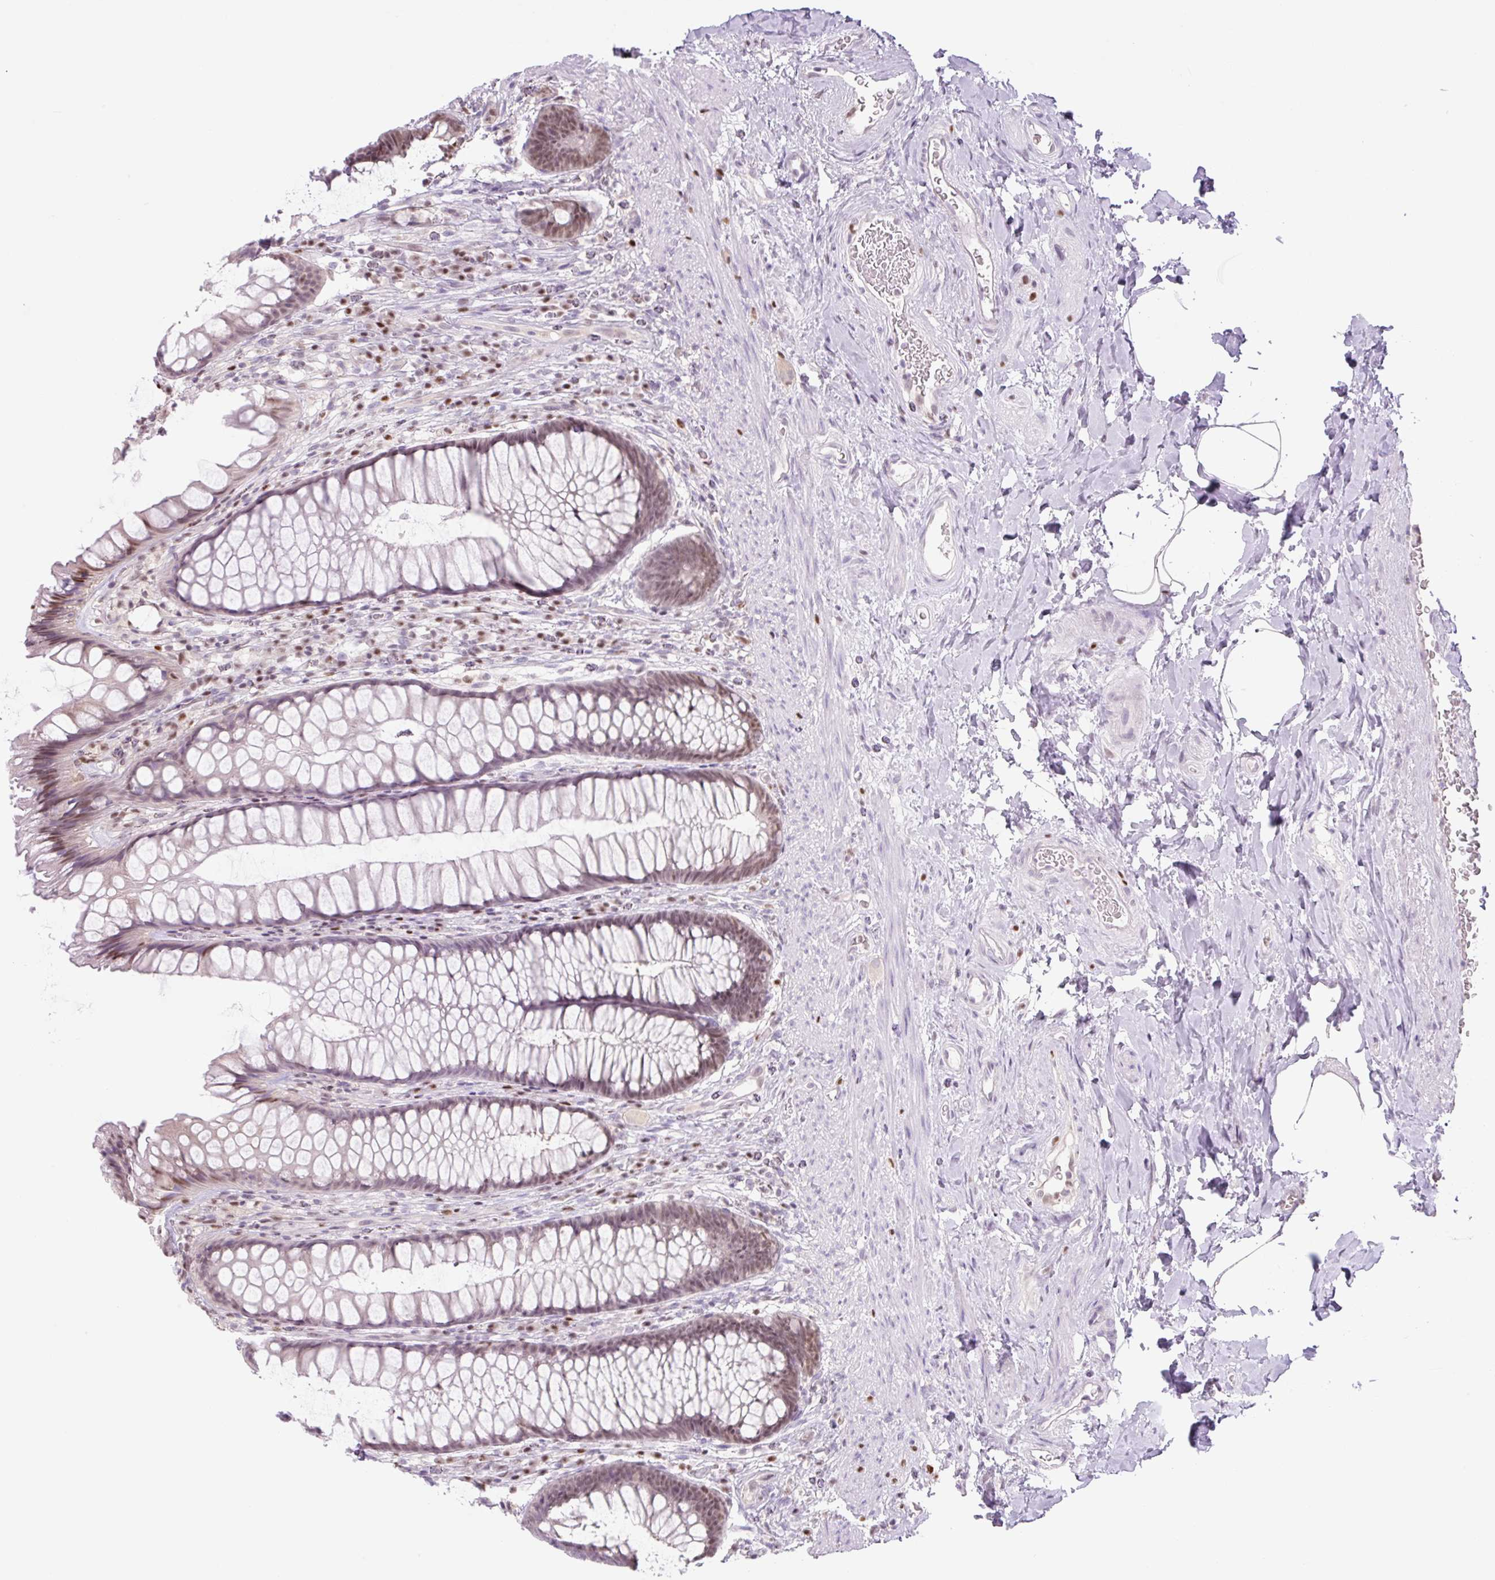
{"staining": {"intensity": "moderate", "quantity": ">75%", "location": "nuclear"}, "tissue": "rectum", "cell_type": "Glandular cells", "image_type": "normal", "snomed": [{"axis": "morphology", "description": "Normal tissue, NOS"}, {"axis": "topography", "description": "Rectum"}], "caption": "The micrograph reveals a brown stain indicating the presence of a protein in the nuclear of glandular cells in rectum.", "gene": "TLE3", "patient": {"sex": "male", "age": 53}}